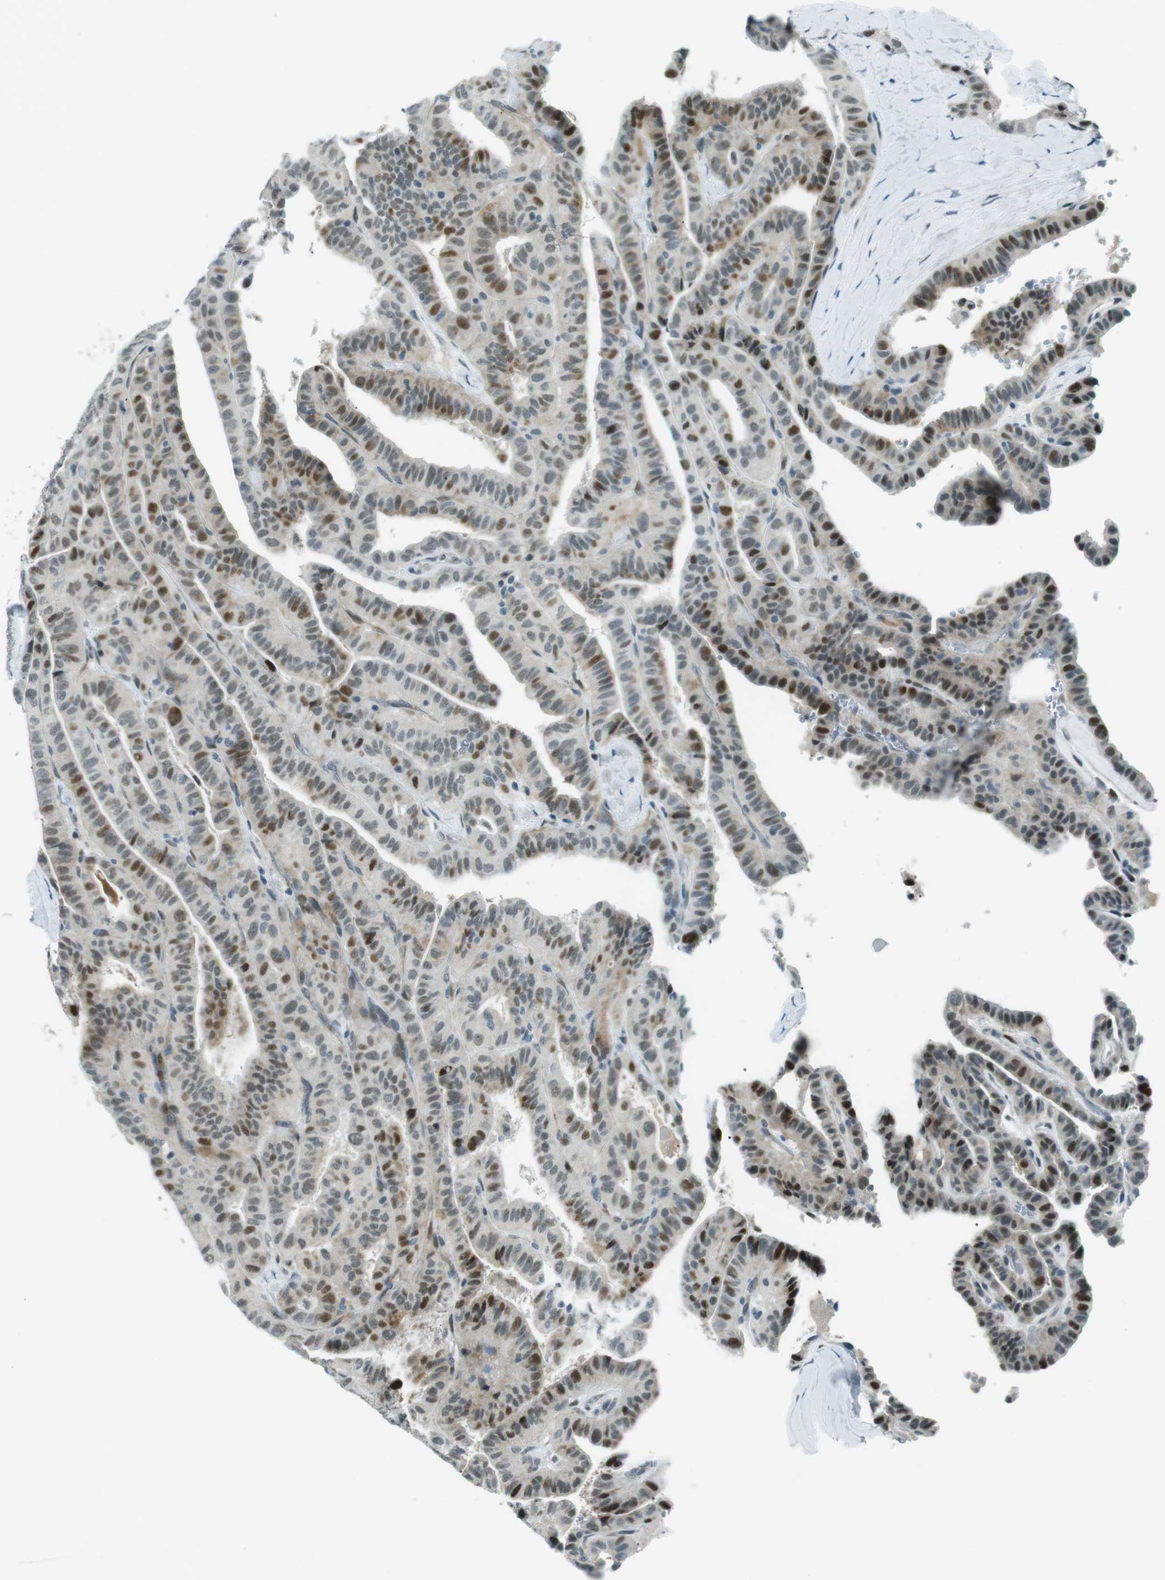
{"staining": {"intensity": "moderate", "quantity": "25%-75%", "location": "nuclear"}, "tissue": "thyroid cancer", "cell_type": "Tumor cells", "image_type": "cancer", "snomed": [{"axis": "morphology", "description": "Papillary adenocarcinoma, NOS"}, {"axis": "topography", "description": "Thyroid gland"}], "caption": "Thyroid cancer (papillary adenocarcinoma) stained with DAB (3,3'-diaminobenzidine) immunohistochemistry (IHC) demonstrates medium levels of moderate nuclear expression in approximately 25%-75% of tumor cells.", "gene": "PJA1", "patient": {"sex": "male", "age": 77}}